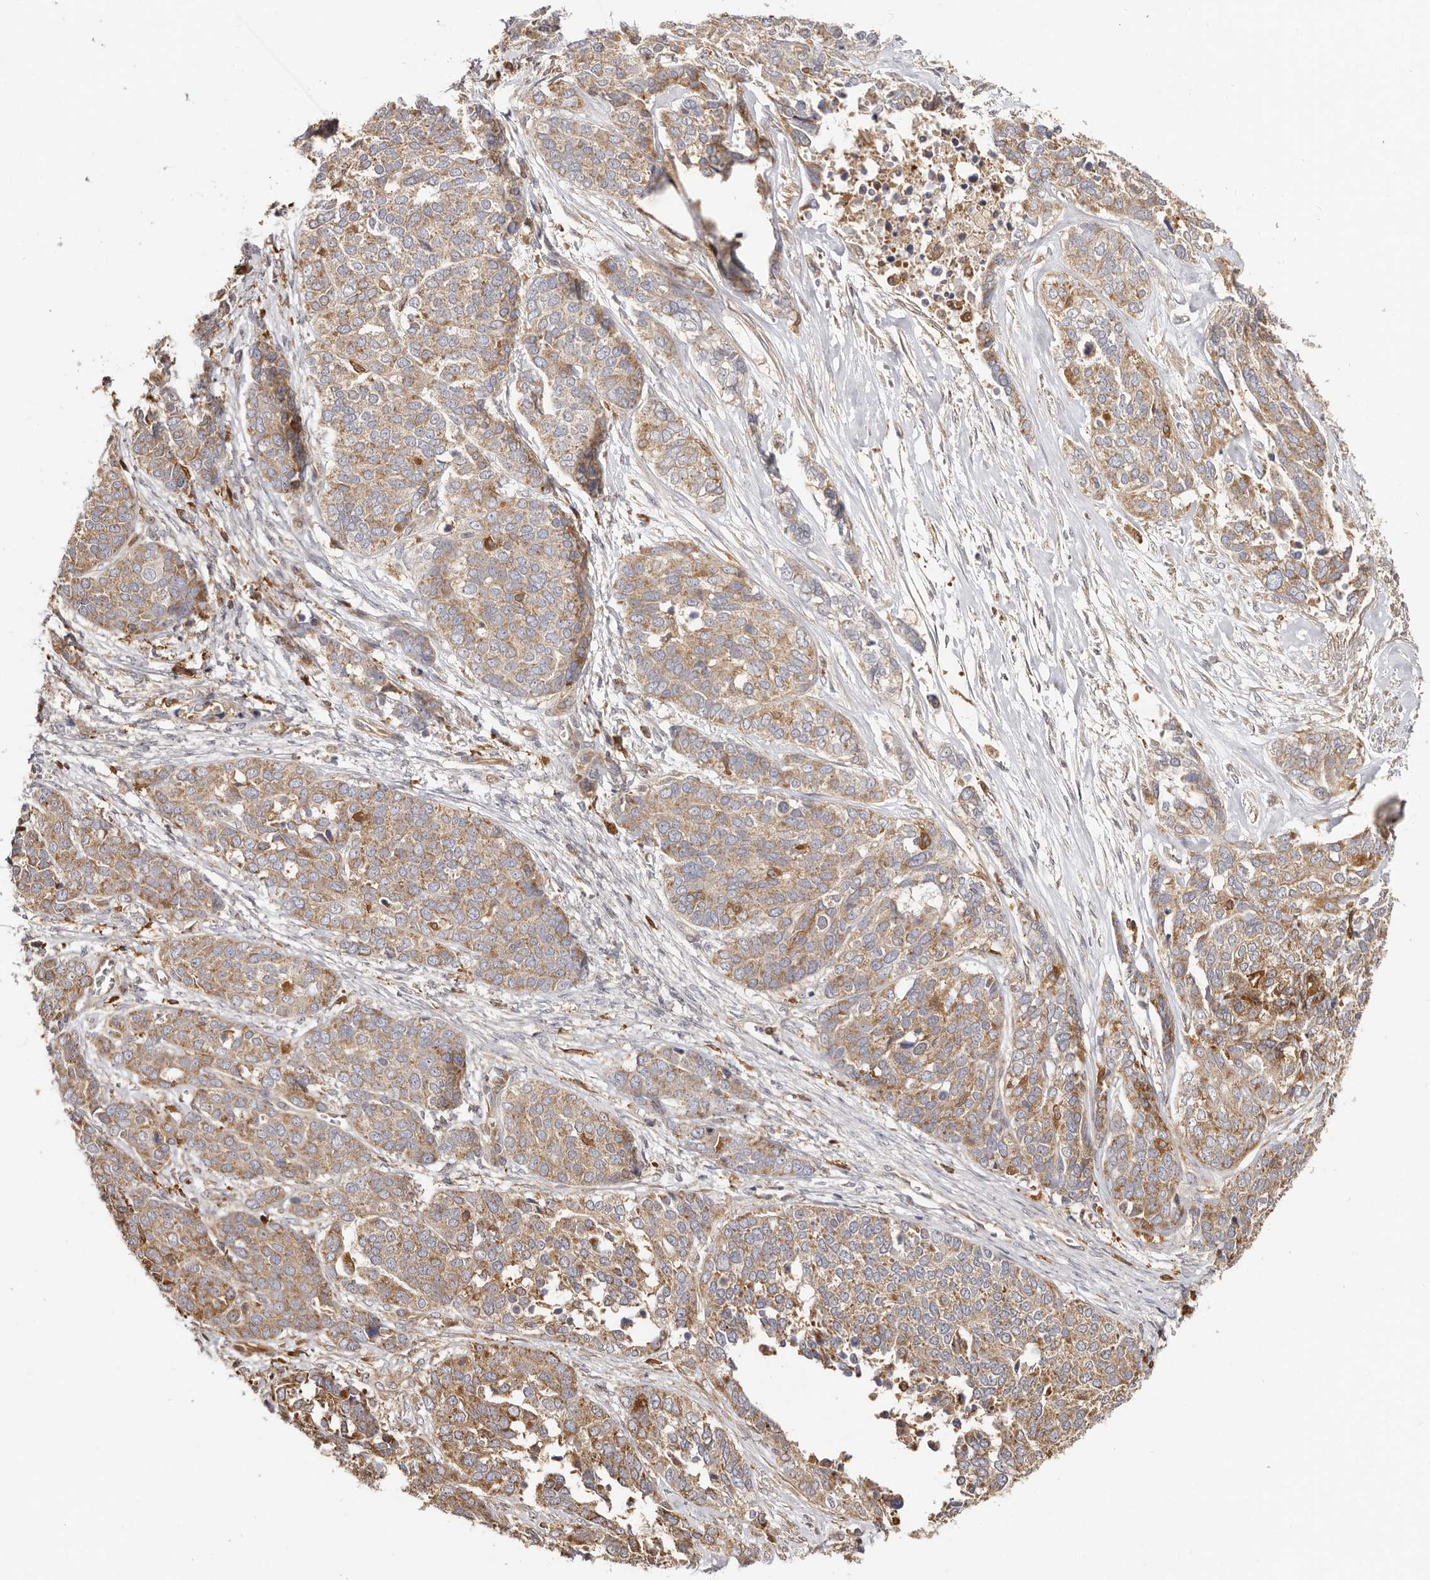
{"staining": {"intensity": "moderate", "quantity": ">75%", "location": "cytoplasmic/membranous"}, "tissue": "ovarian cancer", "cell_type": "Tumor cells", "image_type": "cancer", "snomed": [{"axis": "morphology", "description": "Cystadenocarcinoma, serous, NOS"}, {"axis": "topography", "description": "Ovary"}], "caption": "A micrograph of serous cystadenocarcinoma (ovarian) stained for a protein exhibits moderate cytoplasmic/membranous brown staining in tumor cells.", "gene": "LAP3", "patient": {"sex": "female", "age": 44}}